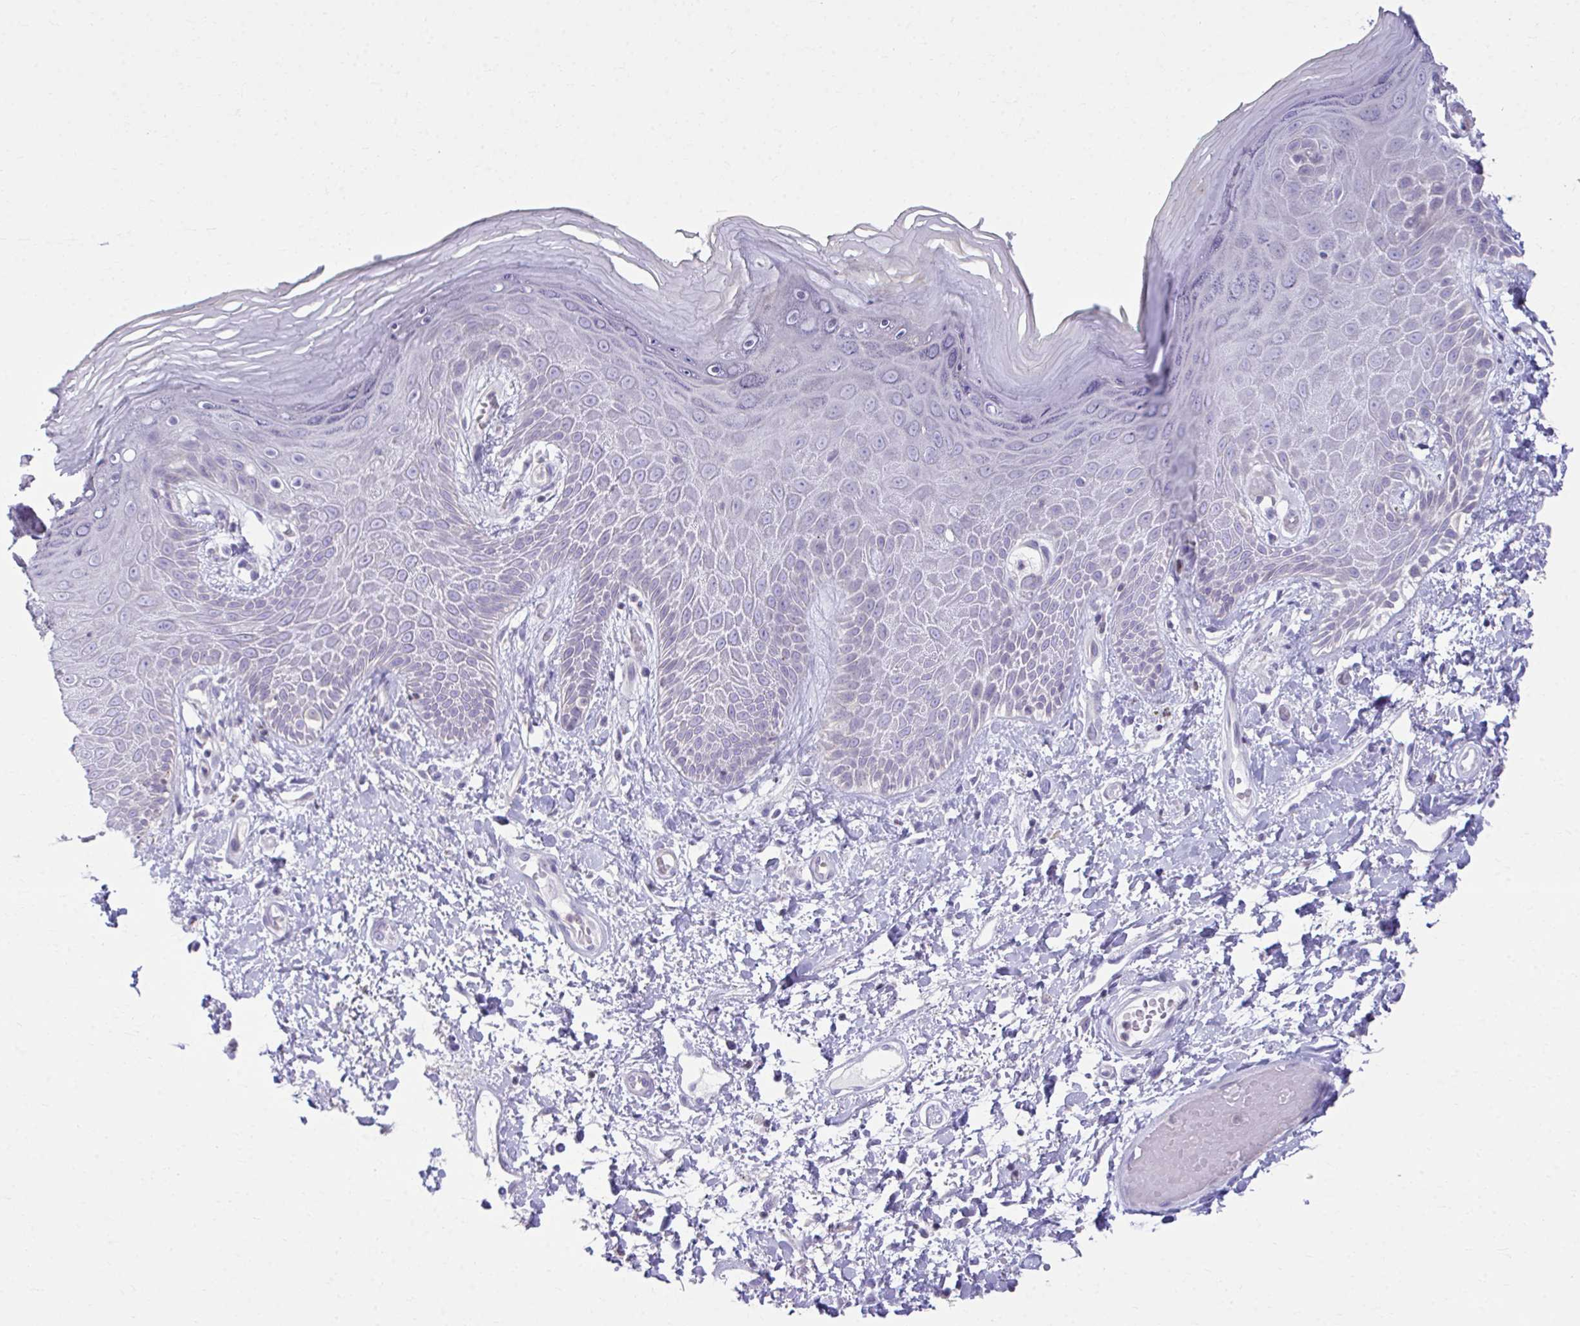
{"staining": {"intensity": "negative", "quantity": "none", "location": "none"}, "tissue": "skin", "cell_type": "Epidermal cells", "image_type": "normal", "snomed": [{"axis": "morphology", "description": "Normal tissue, NOS"}, {"axis": "topography", "description": "Anal"}, {"axis": "topography", "description": "Peripheral nerve tissue"}], "caption": "This is an IHC image of normal human skin. There is no expression in epidermal cells.", "gene": "OR7A5", "patient": {"sex": "male", "age": 78}}